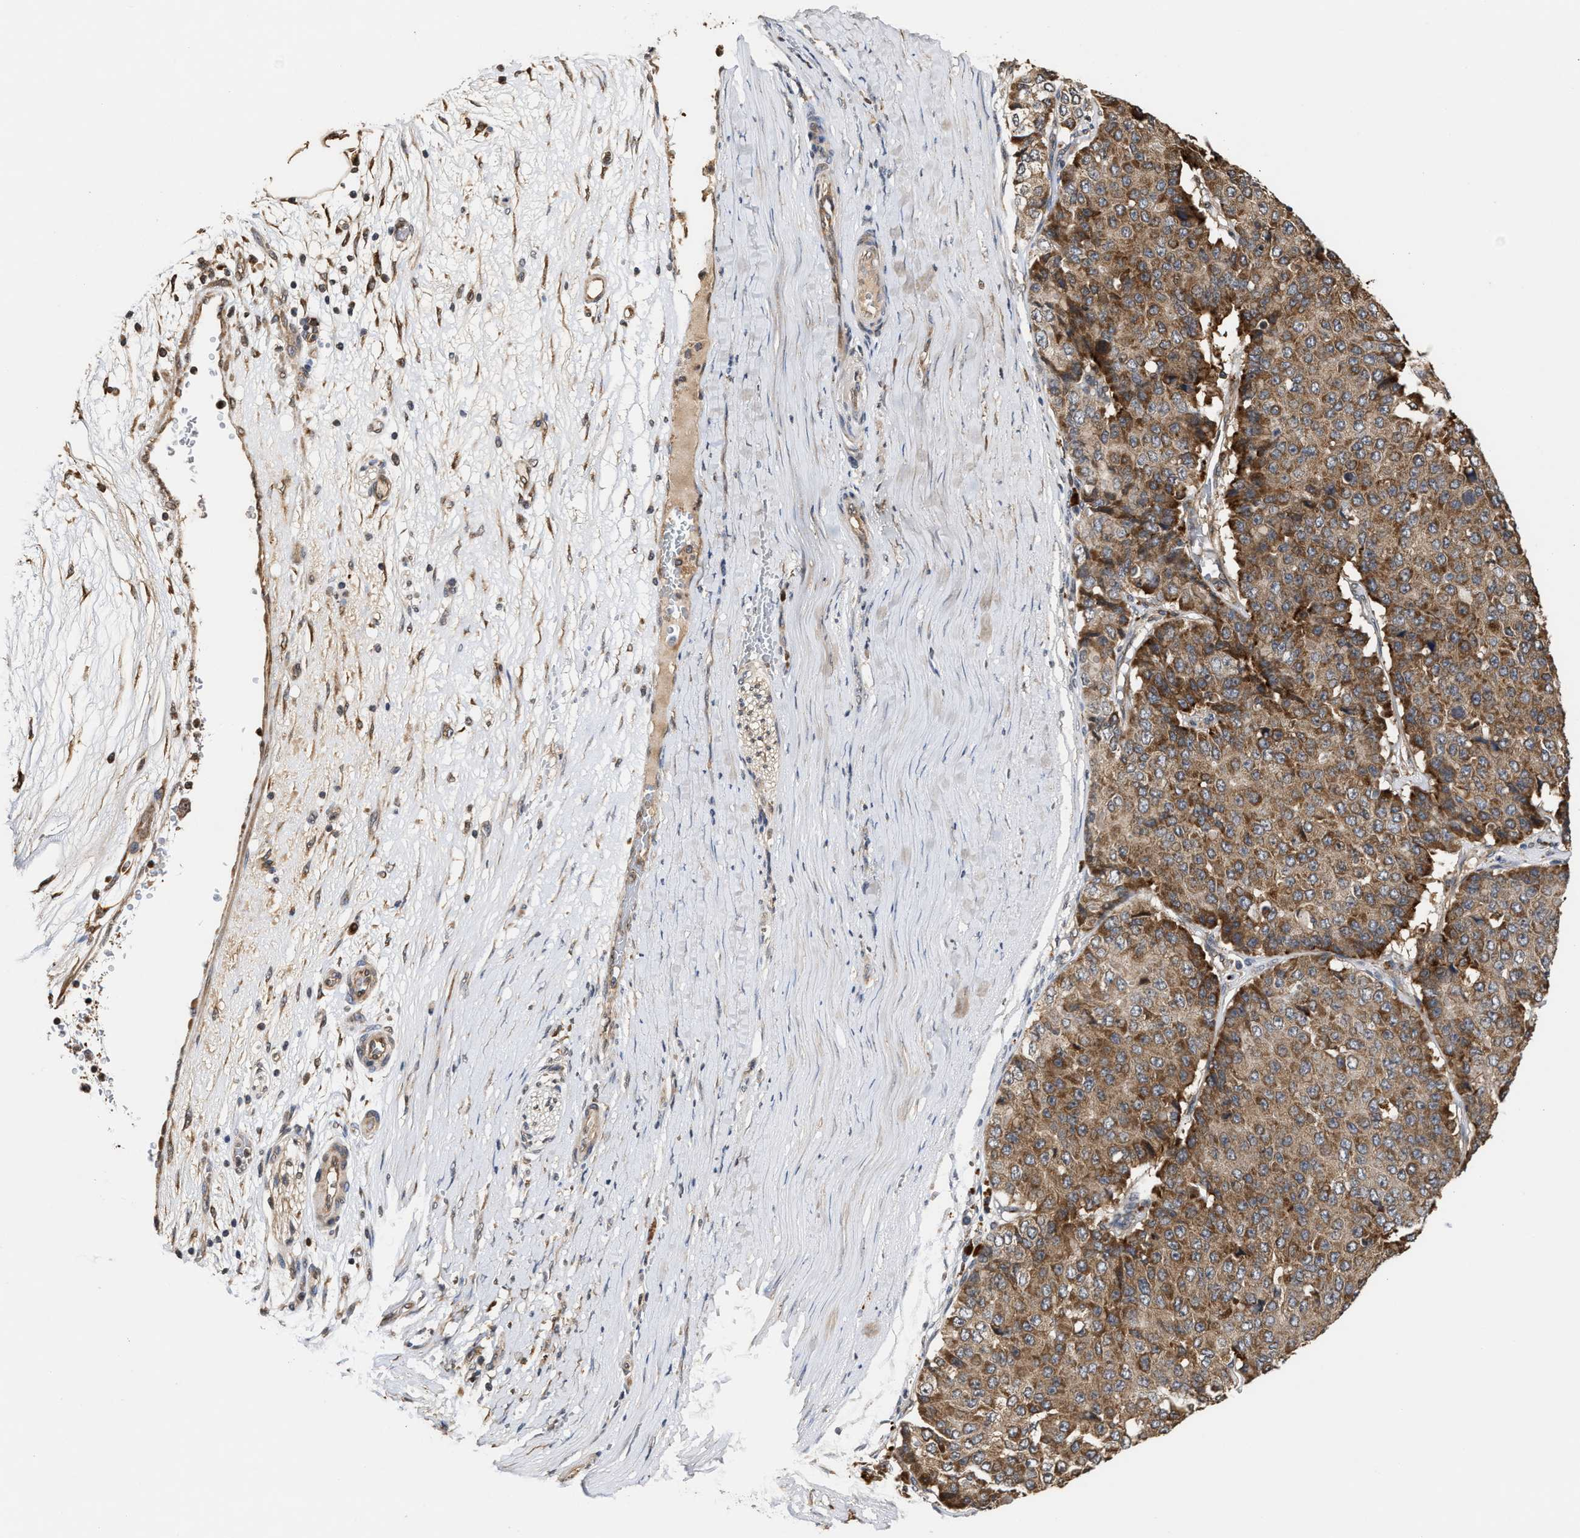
{"staining": {"intensity": "moderate", "quantity": ">75%", "location": "cytoplasmic/membranous"}, "tissue": "pancreatic cancer", "cell_type": "Tumor cells", "image_type": "cancer", "snomed": [{"axis": "morphology", "description": "Adenocarcinoma, NOS"}, {"axis": "topography", "description": "Pancreas"}], "caption": "Pancreatic adenocarcinoma stained with a protein marker demonstrates moderate staining in tumor cells.", "gene": "SAR1A", "patient": {"sex": "male", "age": 50}}